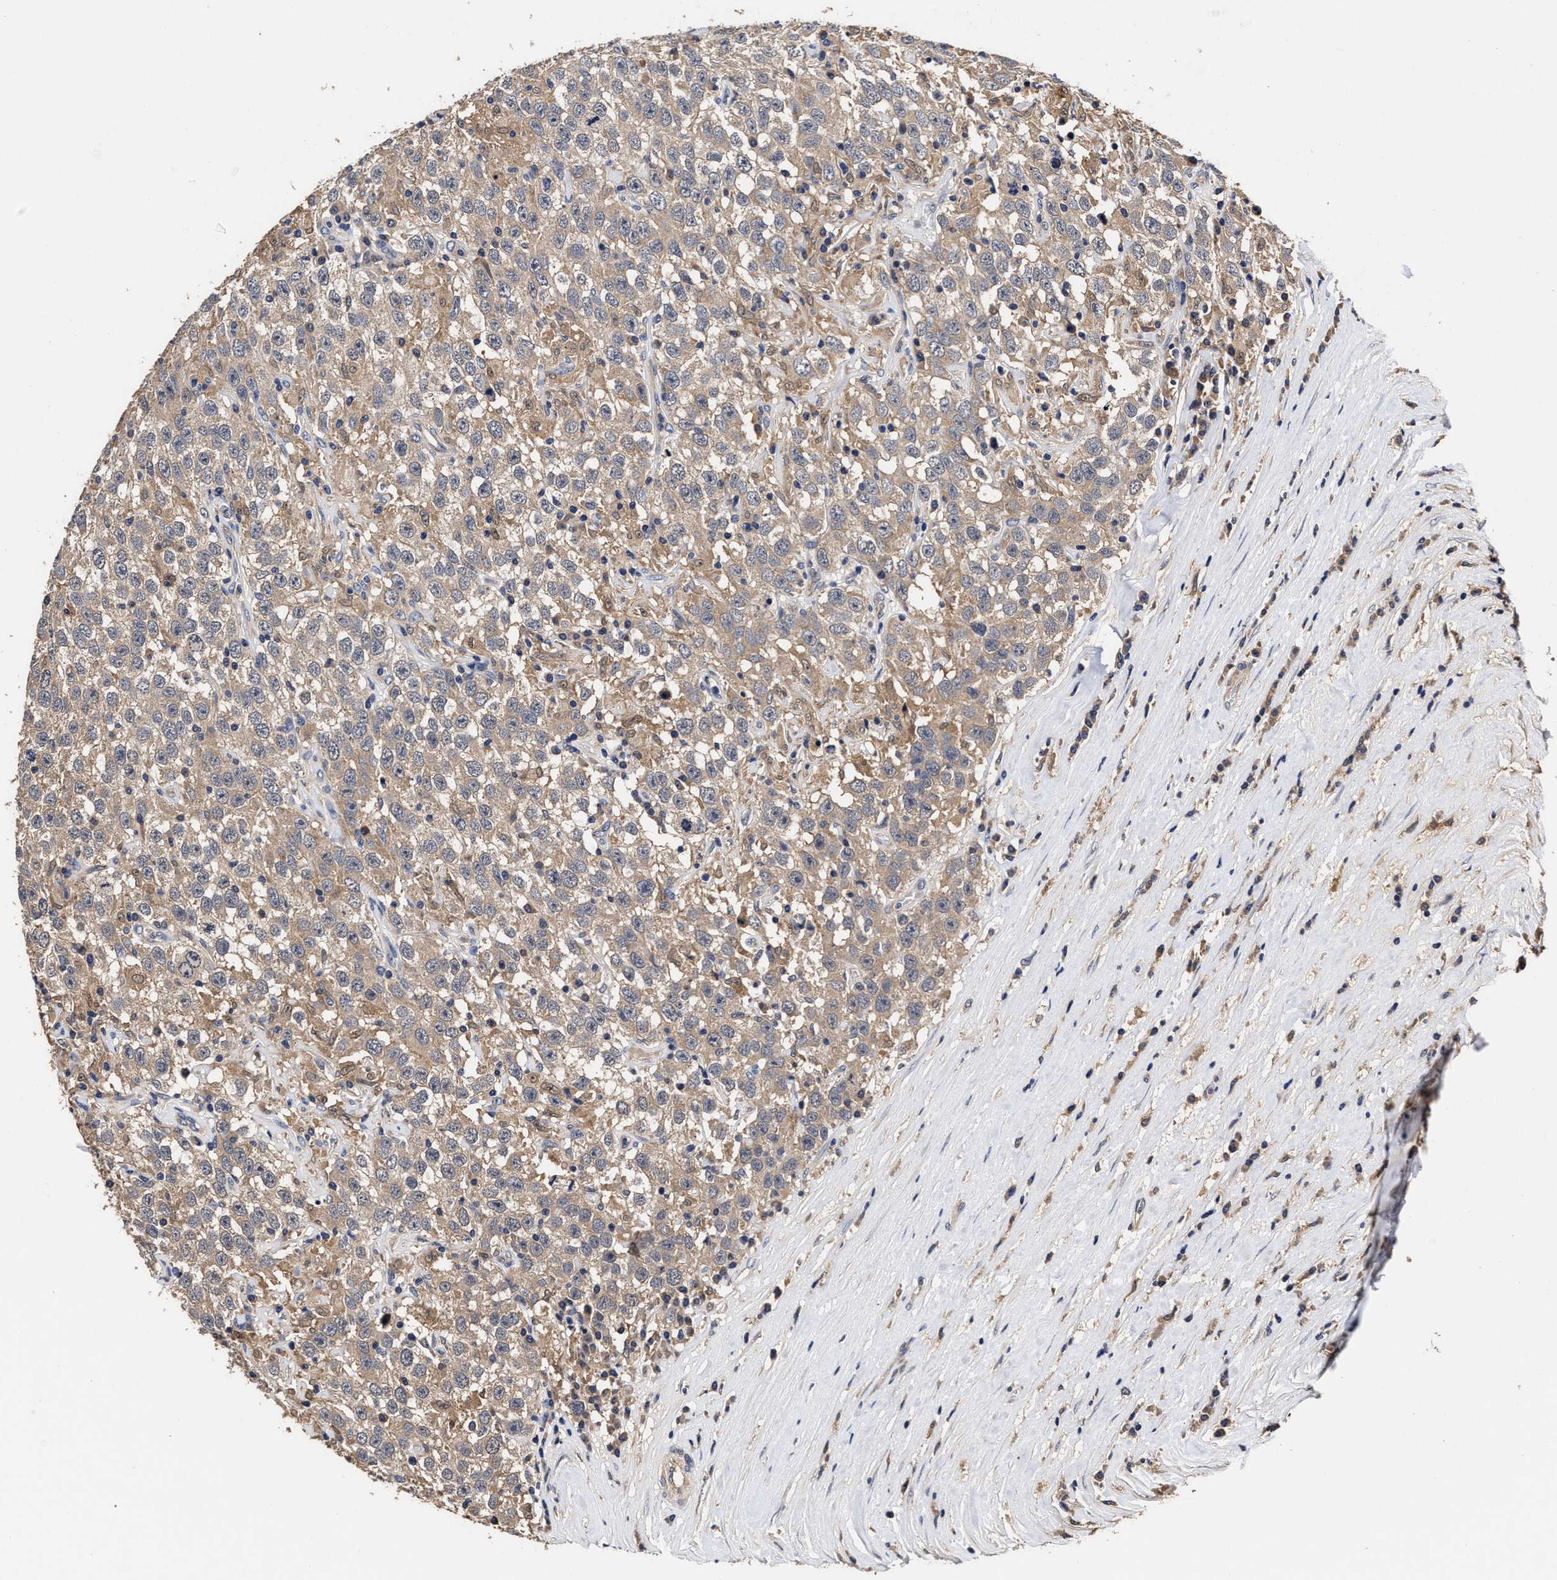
{"staining": {"intensity": "weak", "quantity": ">75%", "location": "cytoplasmic/membranous"}, "tissue": "testis cancer", "cell_type": "Tumor cells", "image_type": "cancer", "snomed": [{"axis": "morphology", "description": "Seminoma, NOS"}, {"axis": "topography", "description": "Testis"}], "caption": "IHC of human seminoma (testis) shows low levels of weak cytoplasmic/membranous expression in about >75% of tumor cells.", "gene": "SOCS5", "patient": {"sex": "male", "age": 41}}